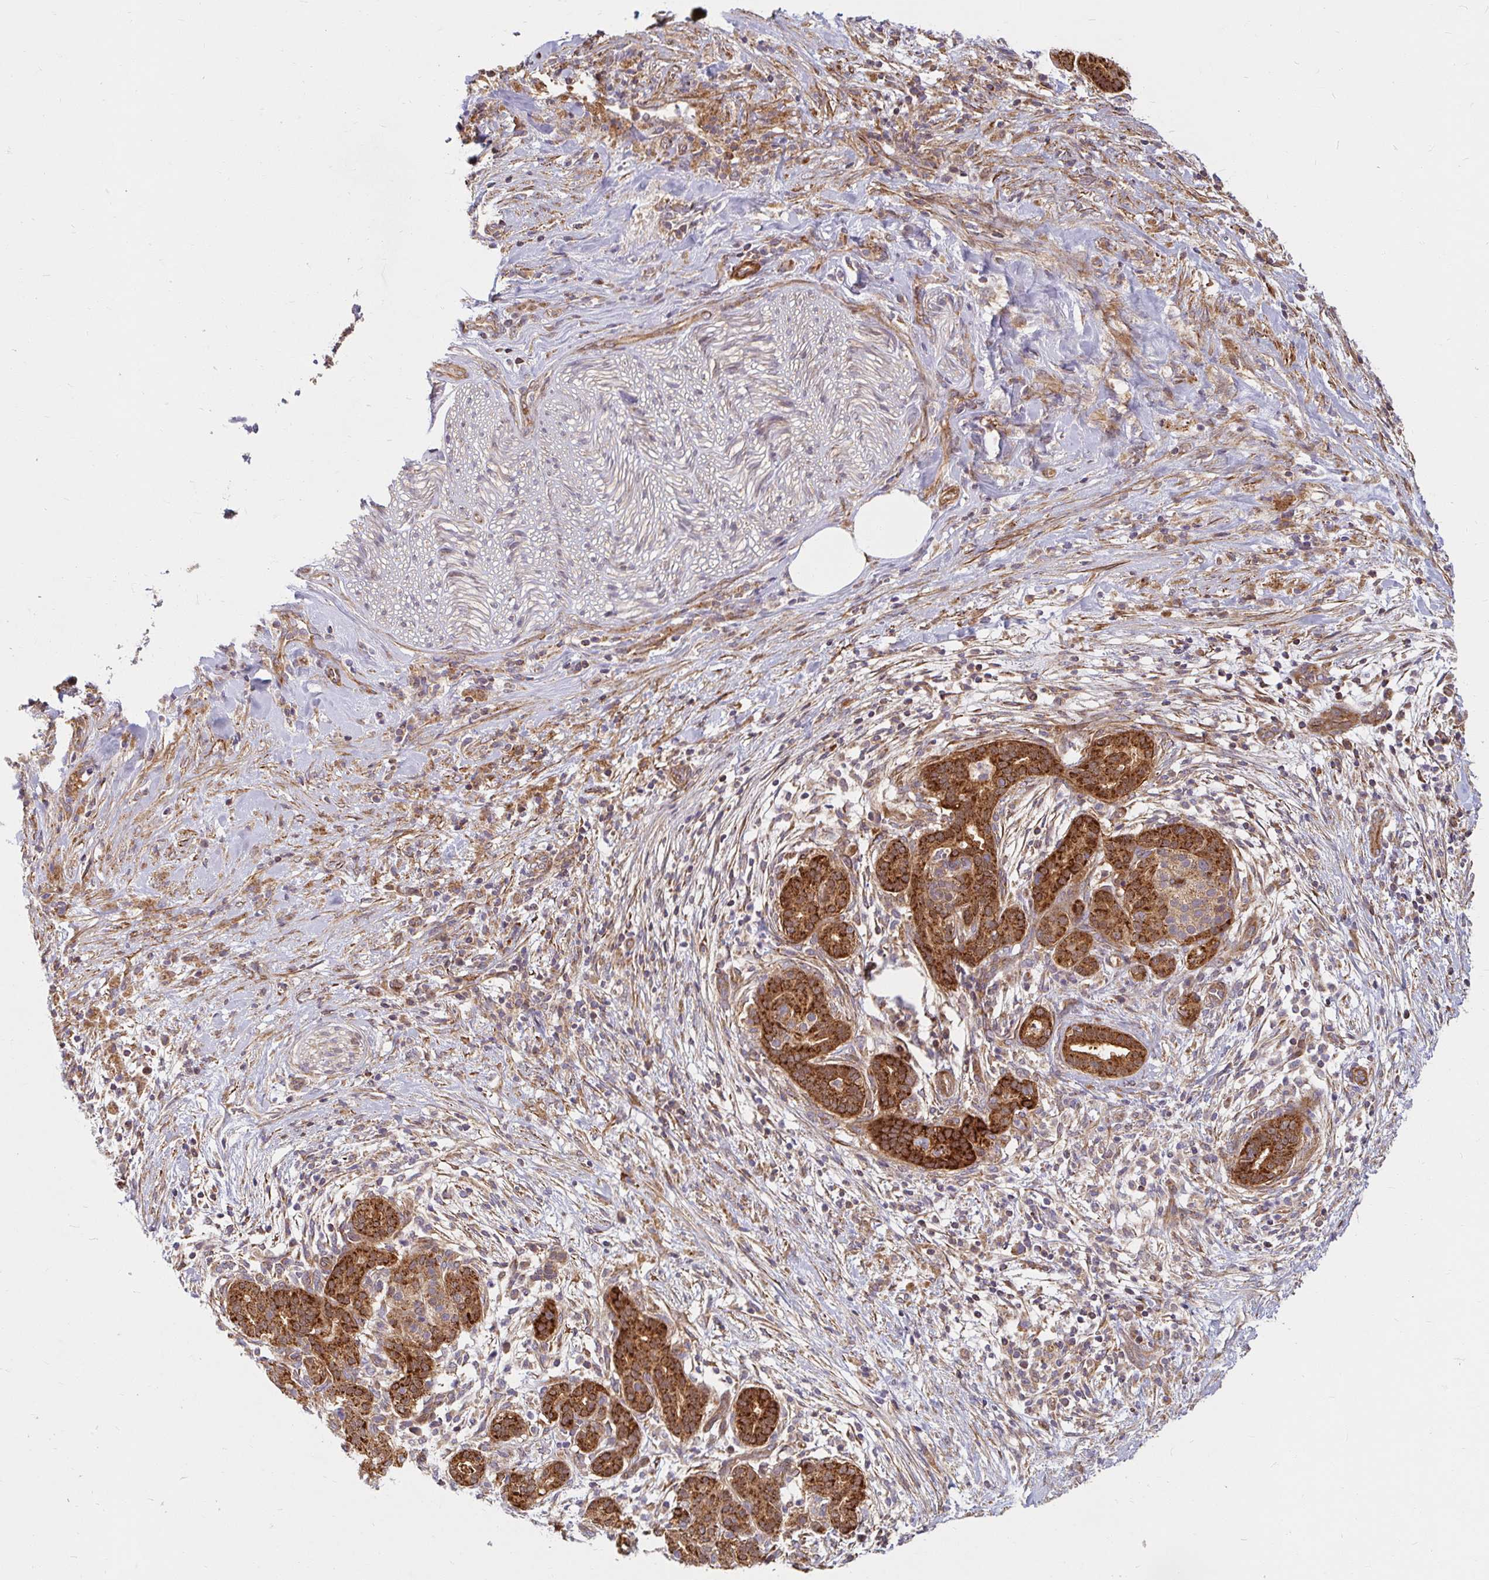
{"staining": {"intensity": "strong", "quantity": ">75%", "location": "cytoplasmic/membranous"}, "tissue": "pancreatic cancer", "cell_type": "Tumor cells", "image_type": "cancer", "snomed": [{"axis": "morphology", "description": "Adenocarcinoma, NOS"}, {"axis": "topography", "description": "Pancreas"}], "caption": "Pancreatic adenocarcinoma tissue exhibits strong cytoplasmic/membranous expression in approximately >75% of tumor cells, visualized by immunohistochemistry.", "gene": "BTF3", "patient": {"sex": "male", "age": 44}}